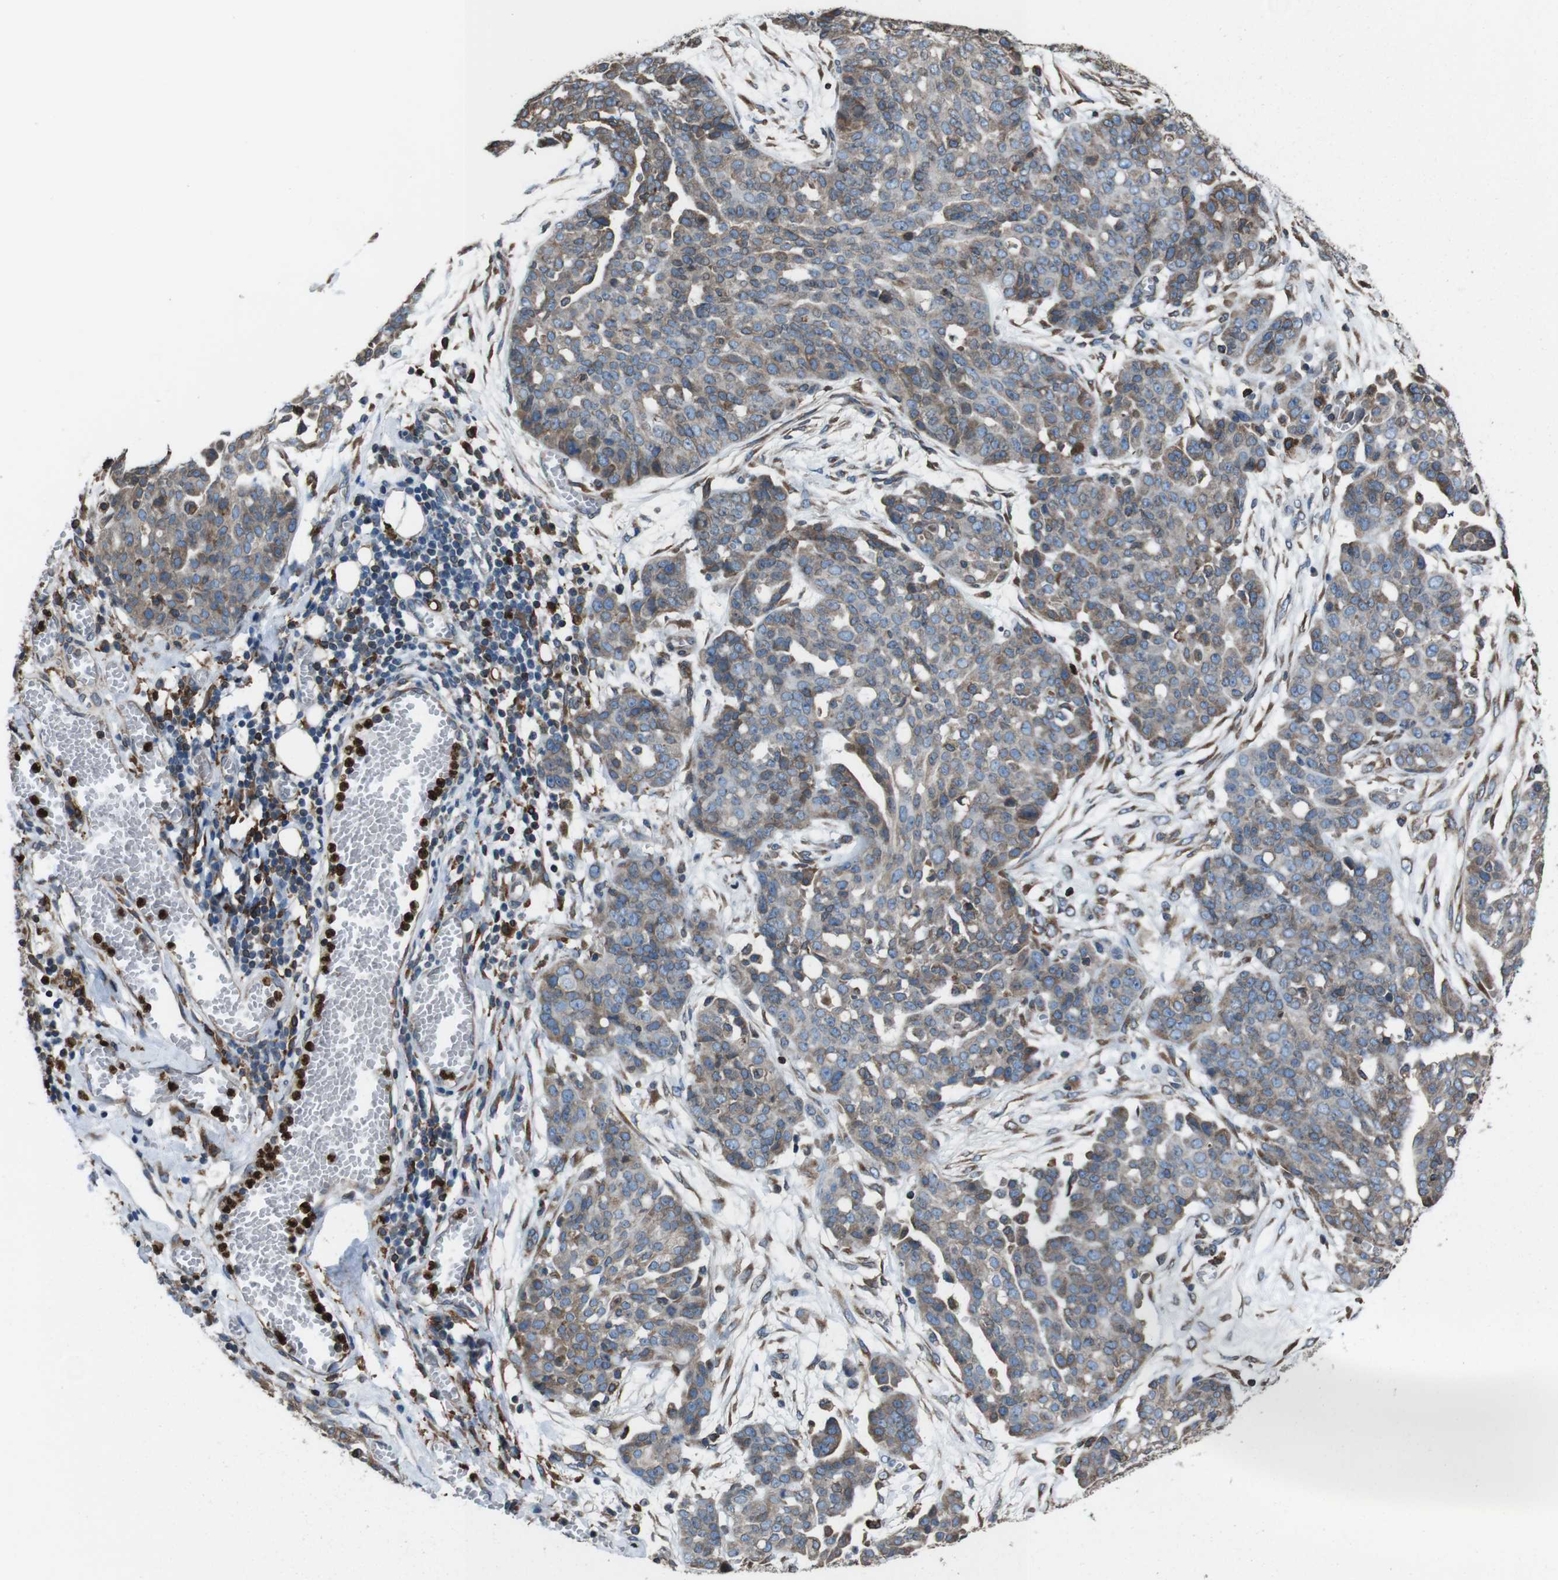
{"staining": {"intensity": "weak", "quantity": ">75%", "location": "cytoplasmic/membranous"}, "tissue": "ovarian cancer", "cell_type": "Tumor cells", "image_type": "cancer", "snomed": [{"axis": "morphology", "description": "Cystadenocarcinoma, serous, NOS"}, {"axis": "topography", "description": "Soft tissue"}, {"axis": "topography", "description": "Ovary"}], "caption": "An image showing weak cytoplasmic/membranous expression in approximately >75% of tumor cells in ovarian cancer (serous cystadenocarcinoma), as visualized by brown immunohistochemical staining.", "gene": "APMAP", "patient": {"sex": "female", "age": 57}}